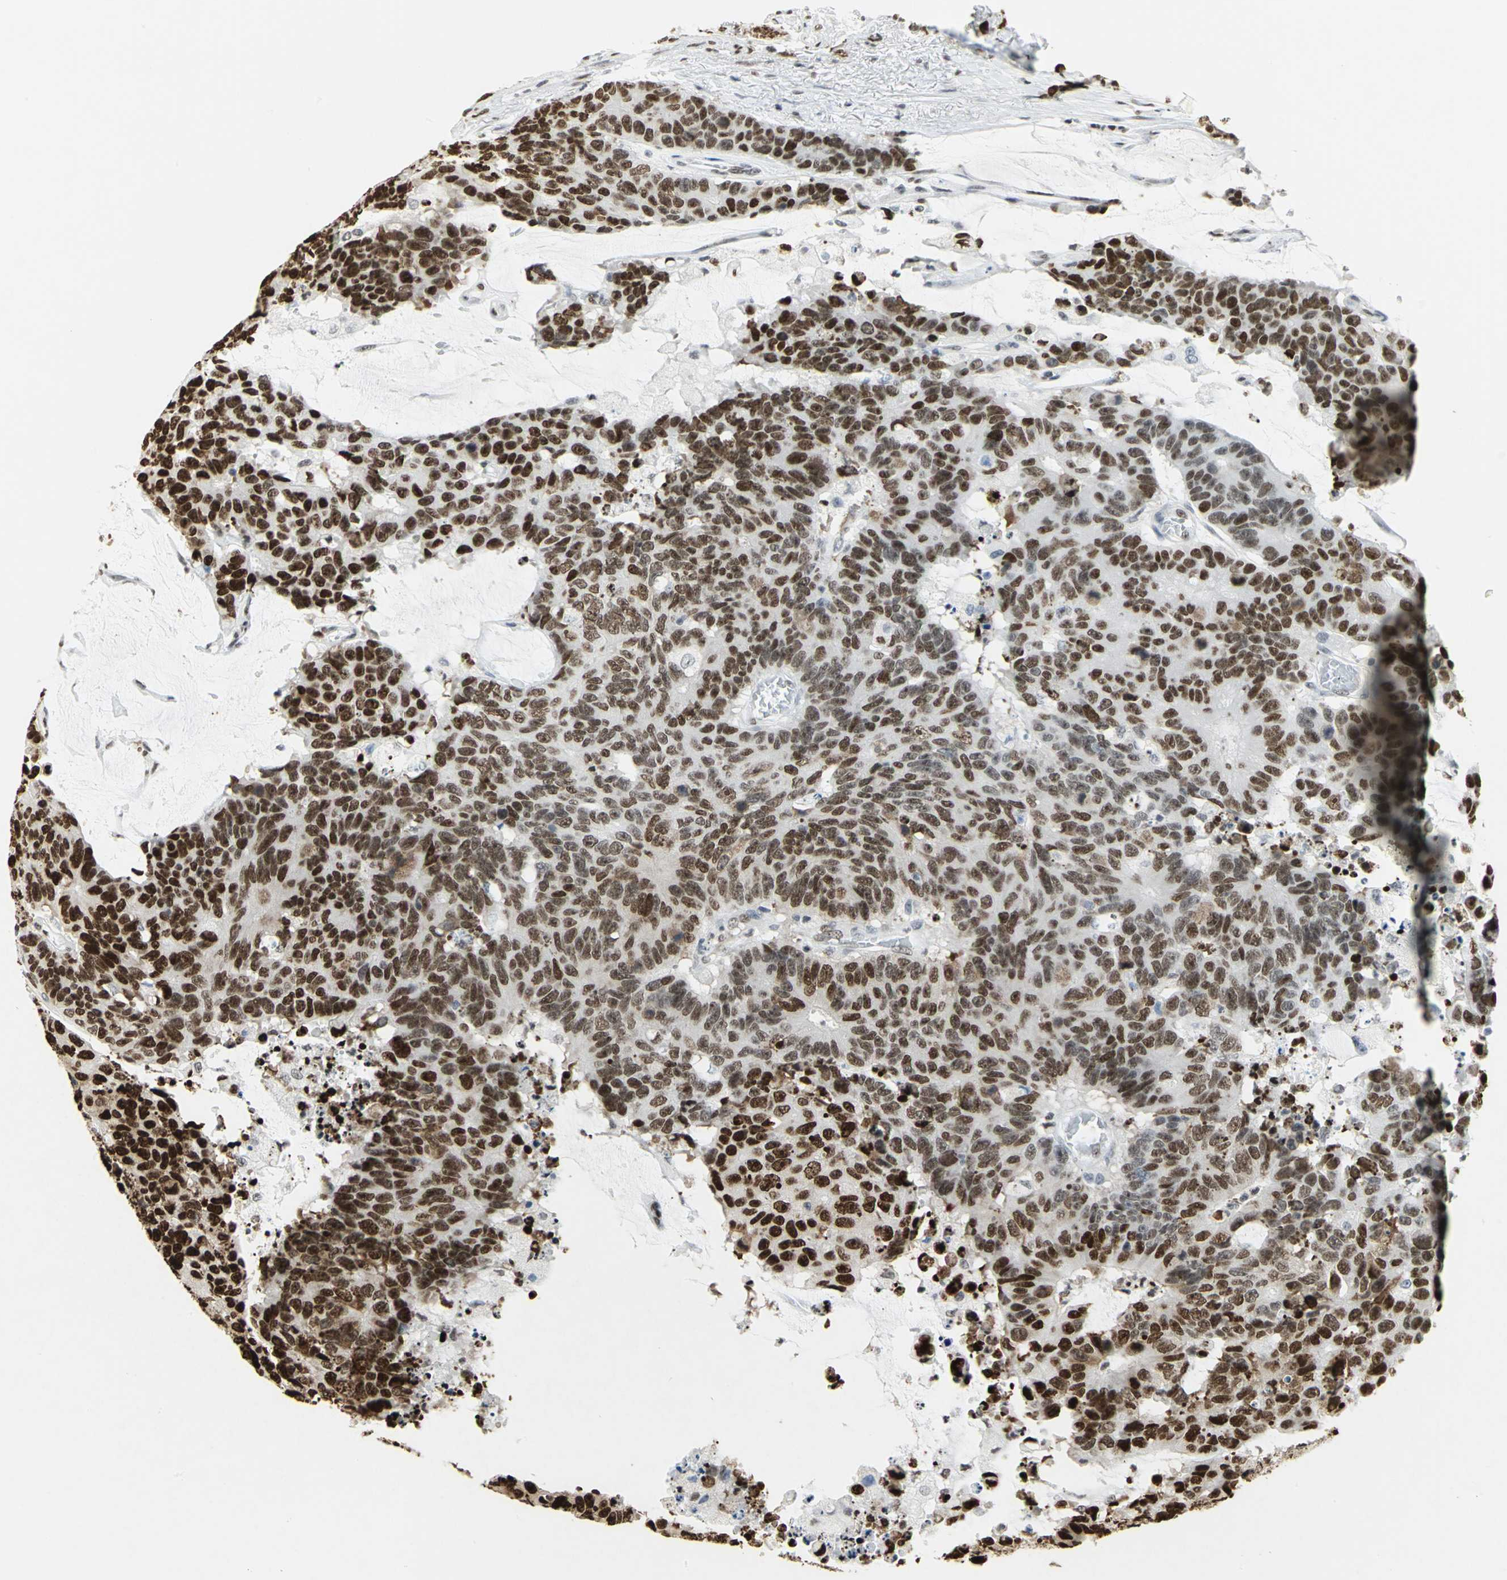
{"staining": {"intensity": "strong", "quantity": ">75%", "location": "nuclear"}, "tissue": "colorectal cancer", "cell_type": "Tumor cells", "image_type": "cancer", "snomed": [{"axis": "morphology", "description": "Adenocarcinoma, NOS"}, {"axis": "topography", "description": "Colon"}], "caption": "Colorectal cancer stained for a protein displays strong nuclear positivity in tumor cells.", "gene": "HMGB1", "patient": {"sex": "female", "age": 86}}